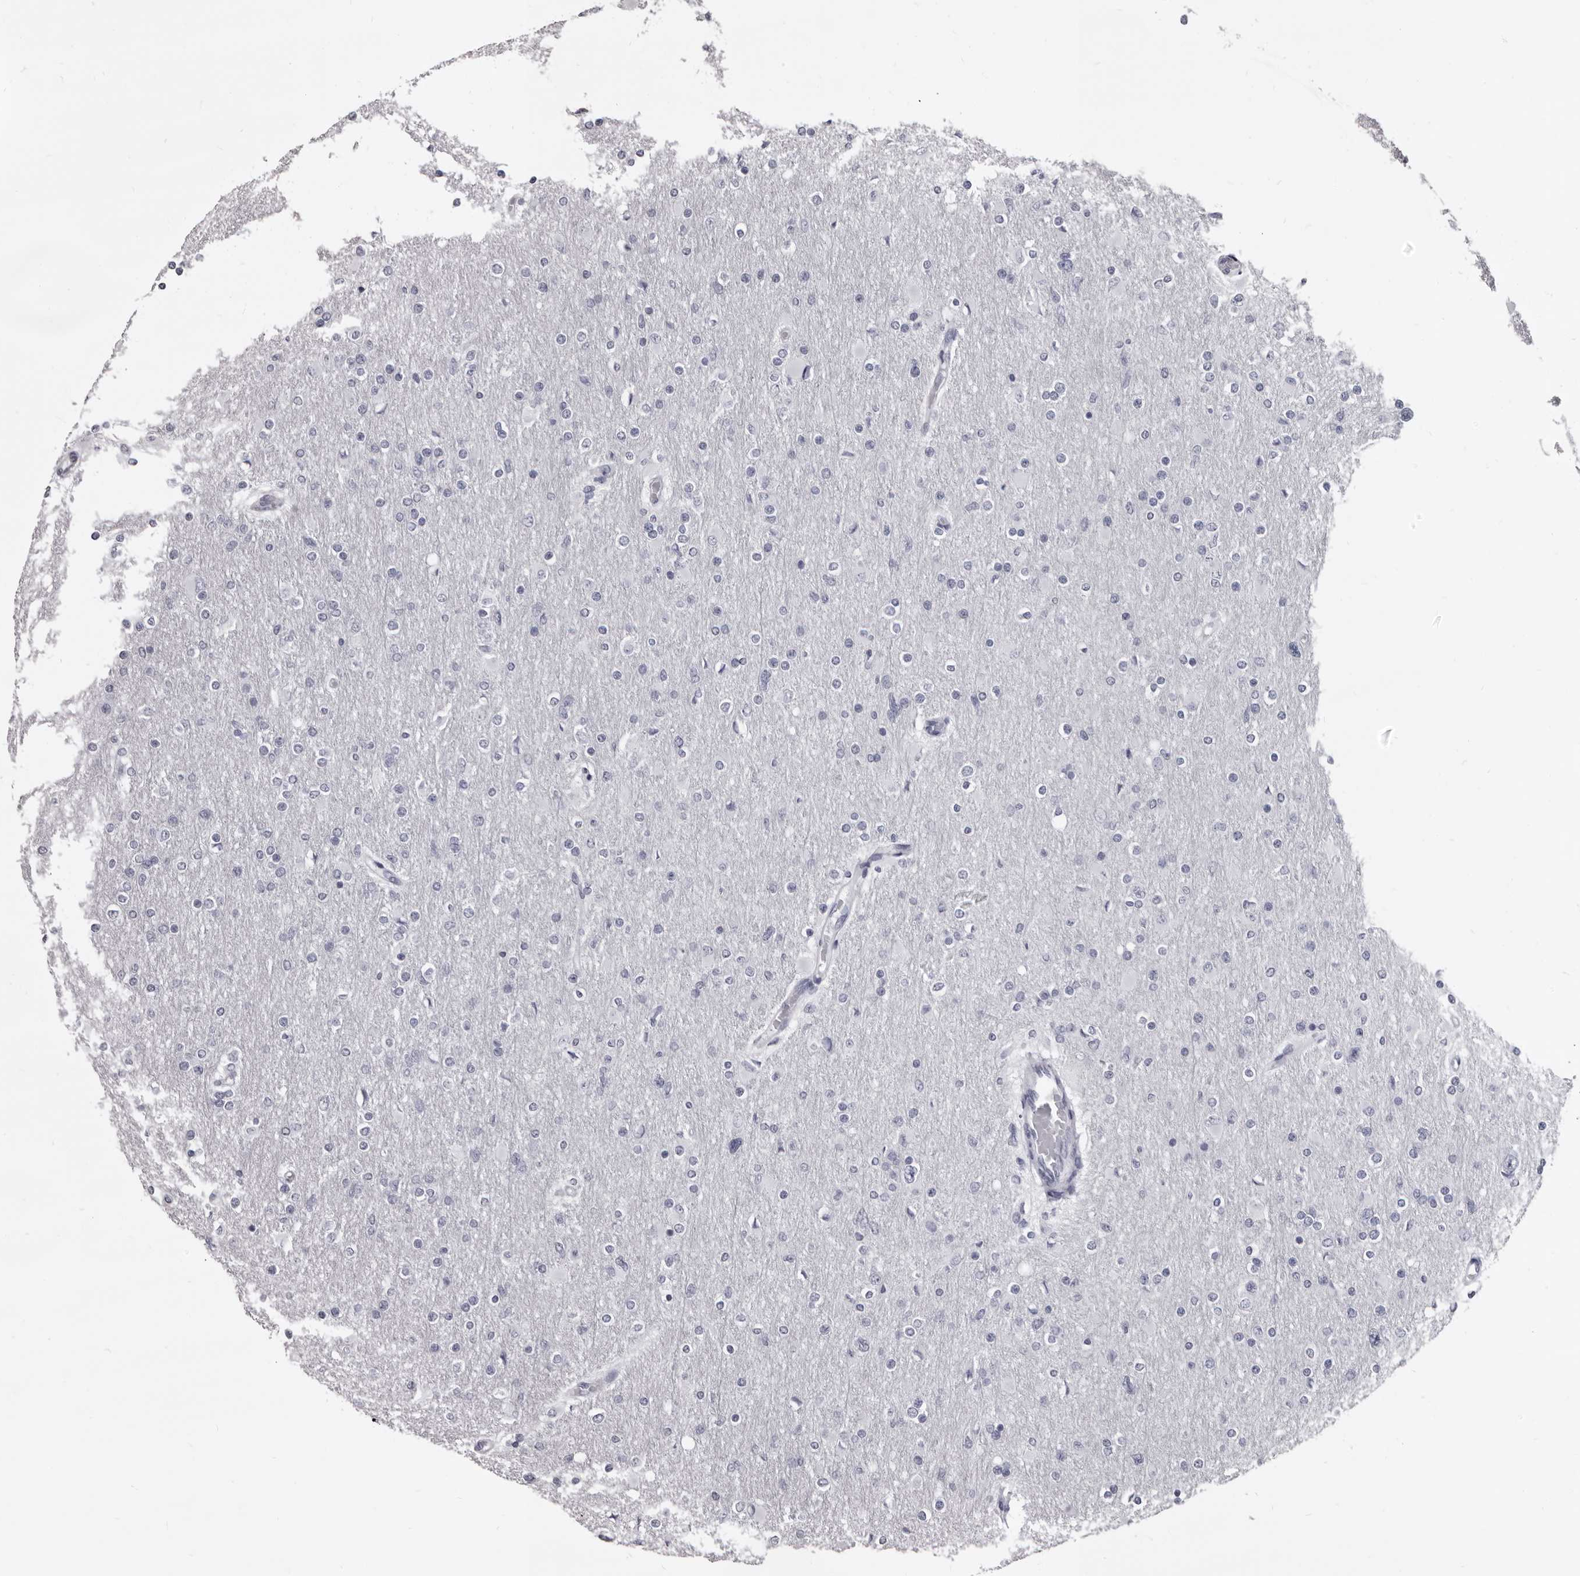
{"staining": {"intensity": "negative", "quantity": "none", "location": "none"}, "tissue": "glioma", "cell_type": "Tumor cells", "image_type": "cancer", "snomed": [{"axis": "morphology", "description": "Glioma, malignant, High grade"}, {"axis": "topography", "description": "Cerebral cortex"}], "caption": "Immunohistochemistry histopathology image of neoplastic tissue: human malignant glioma (high-grade) stained with DAB shows no significant protein staining in tumor cells.", "gene": "GZMH", "patient": {"sex": "female", "age": 36}}